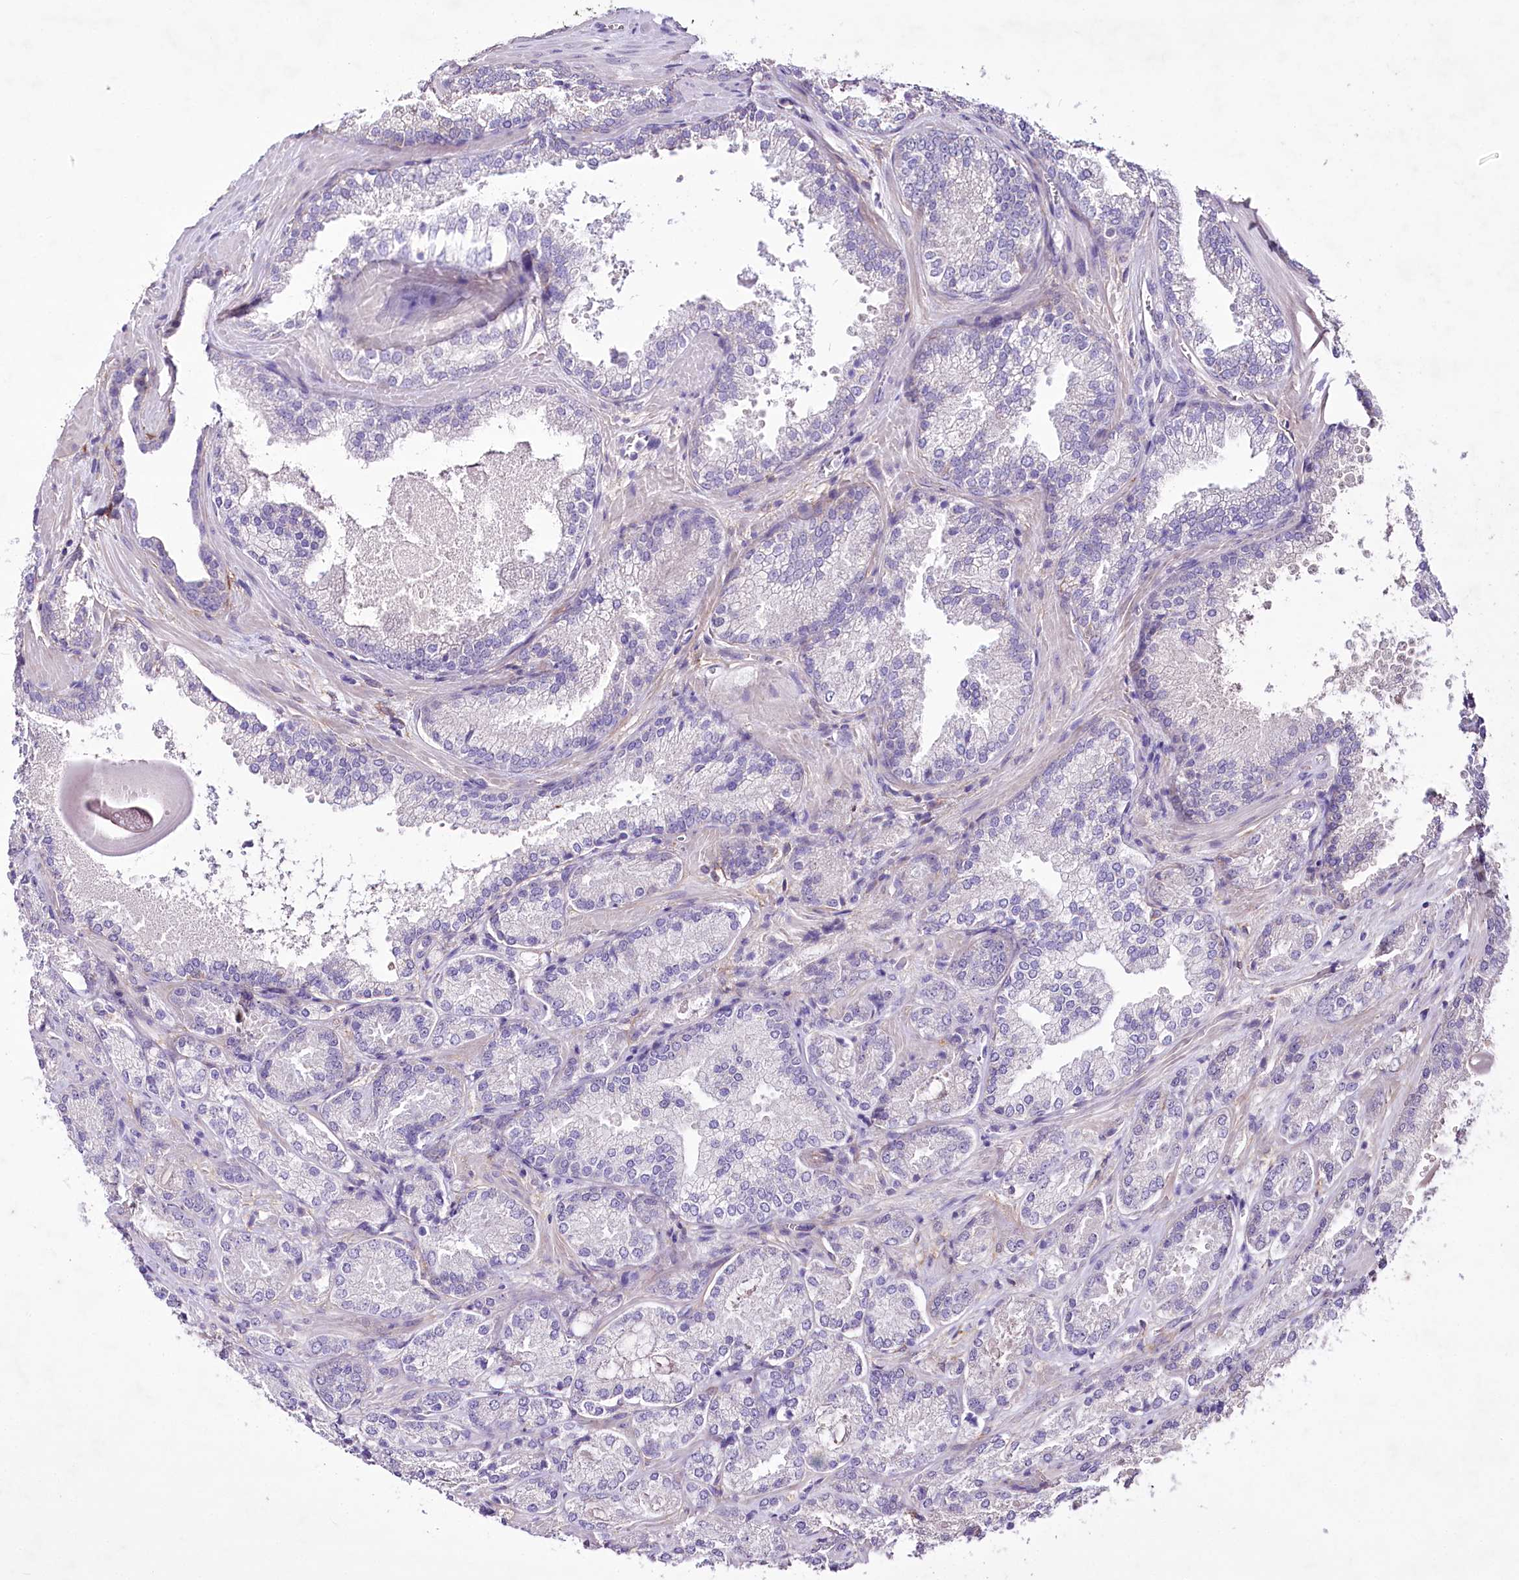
{"staining": {"intensity": "negative", "quantity": "none", "location": "none"}, "tissue": "prostate cancer", "cell_type": "Tumor cells", "image_type": "cancer", "snomed": [{"axis": "morphology", "description": "Adenocarcinoma, Low grade"}, {"axis": "topography", "description": "Prostate"}], "caption": "Tumor cells show no significant expression in prostate adenocarcinoma (low-grade).", "gene": "ENPP1", "patient": {"sex": "male", "age": 74}}